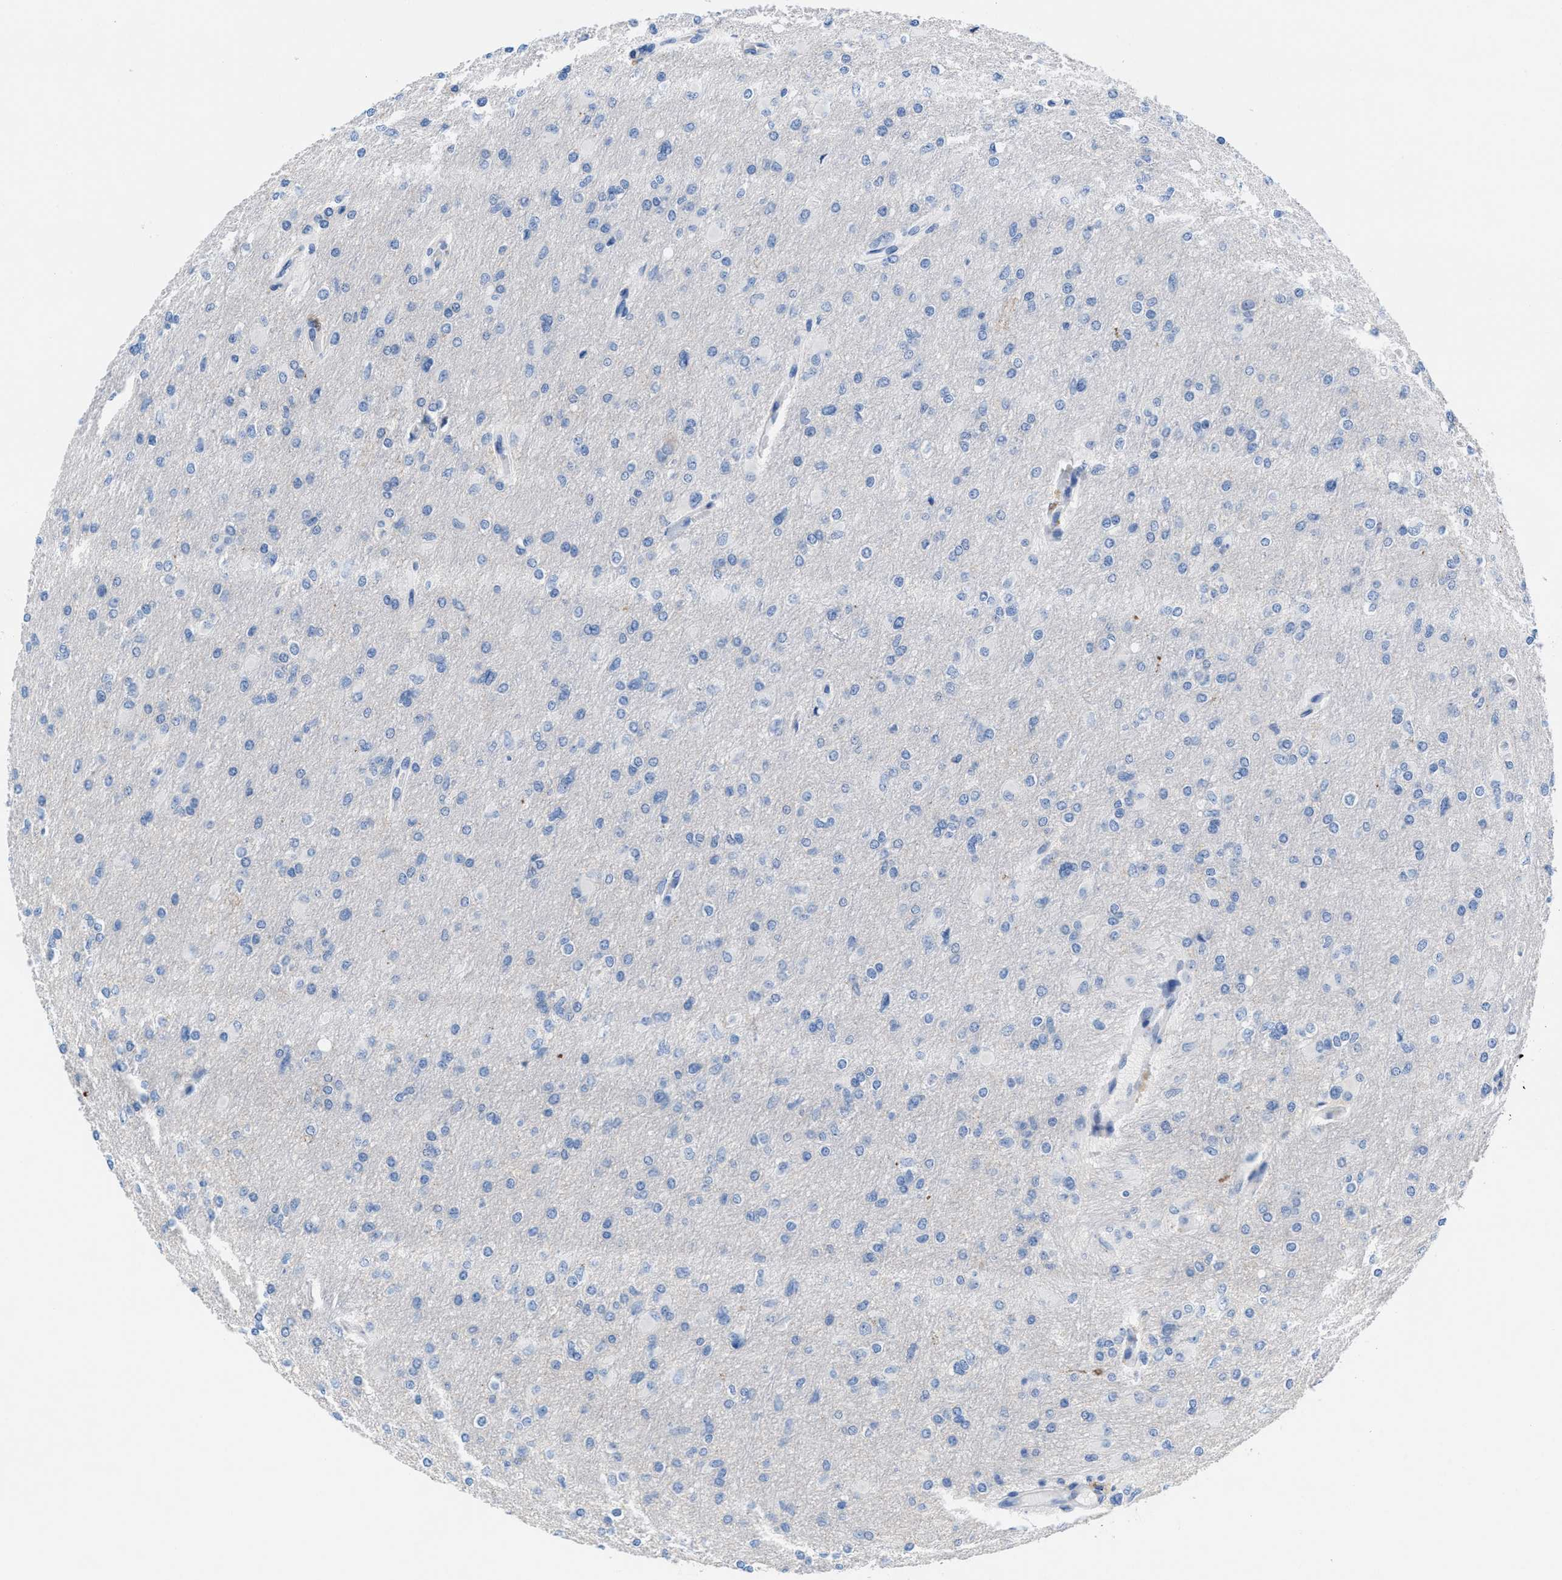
{"staining": {"intensity": "negative", "quantity": "none", "location": "none"}, "tissue": "glioma", "cell_type": "Tumor cells", "image_type": "cancer", "snomed": [{"axis": "morphology", "description": "Glioma, malignant, High grade"}, {"axis": "topography", "description": "Cerebral cortex"}], "caption": "Malignant high-grade glioma was stained to show a protein in brown. There is no significant staining in tumor cells.", "gene": "SLFN13", "patient": {"sex": "female", "age": 36}}